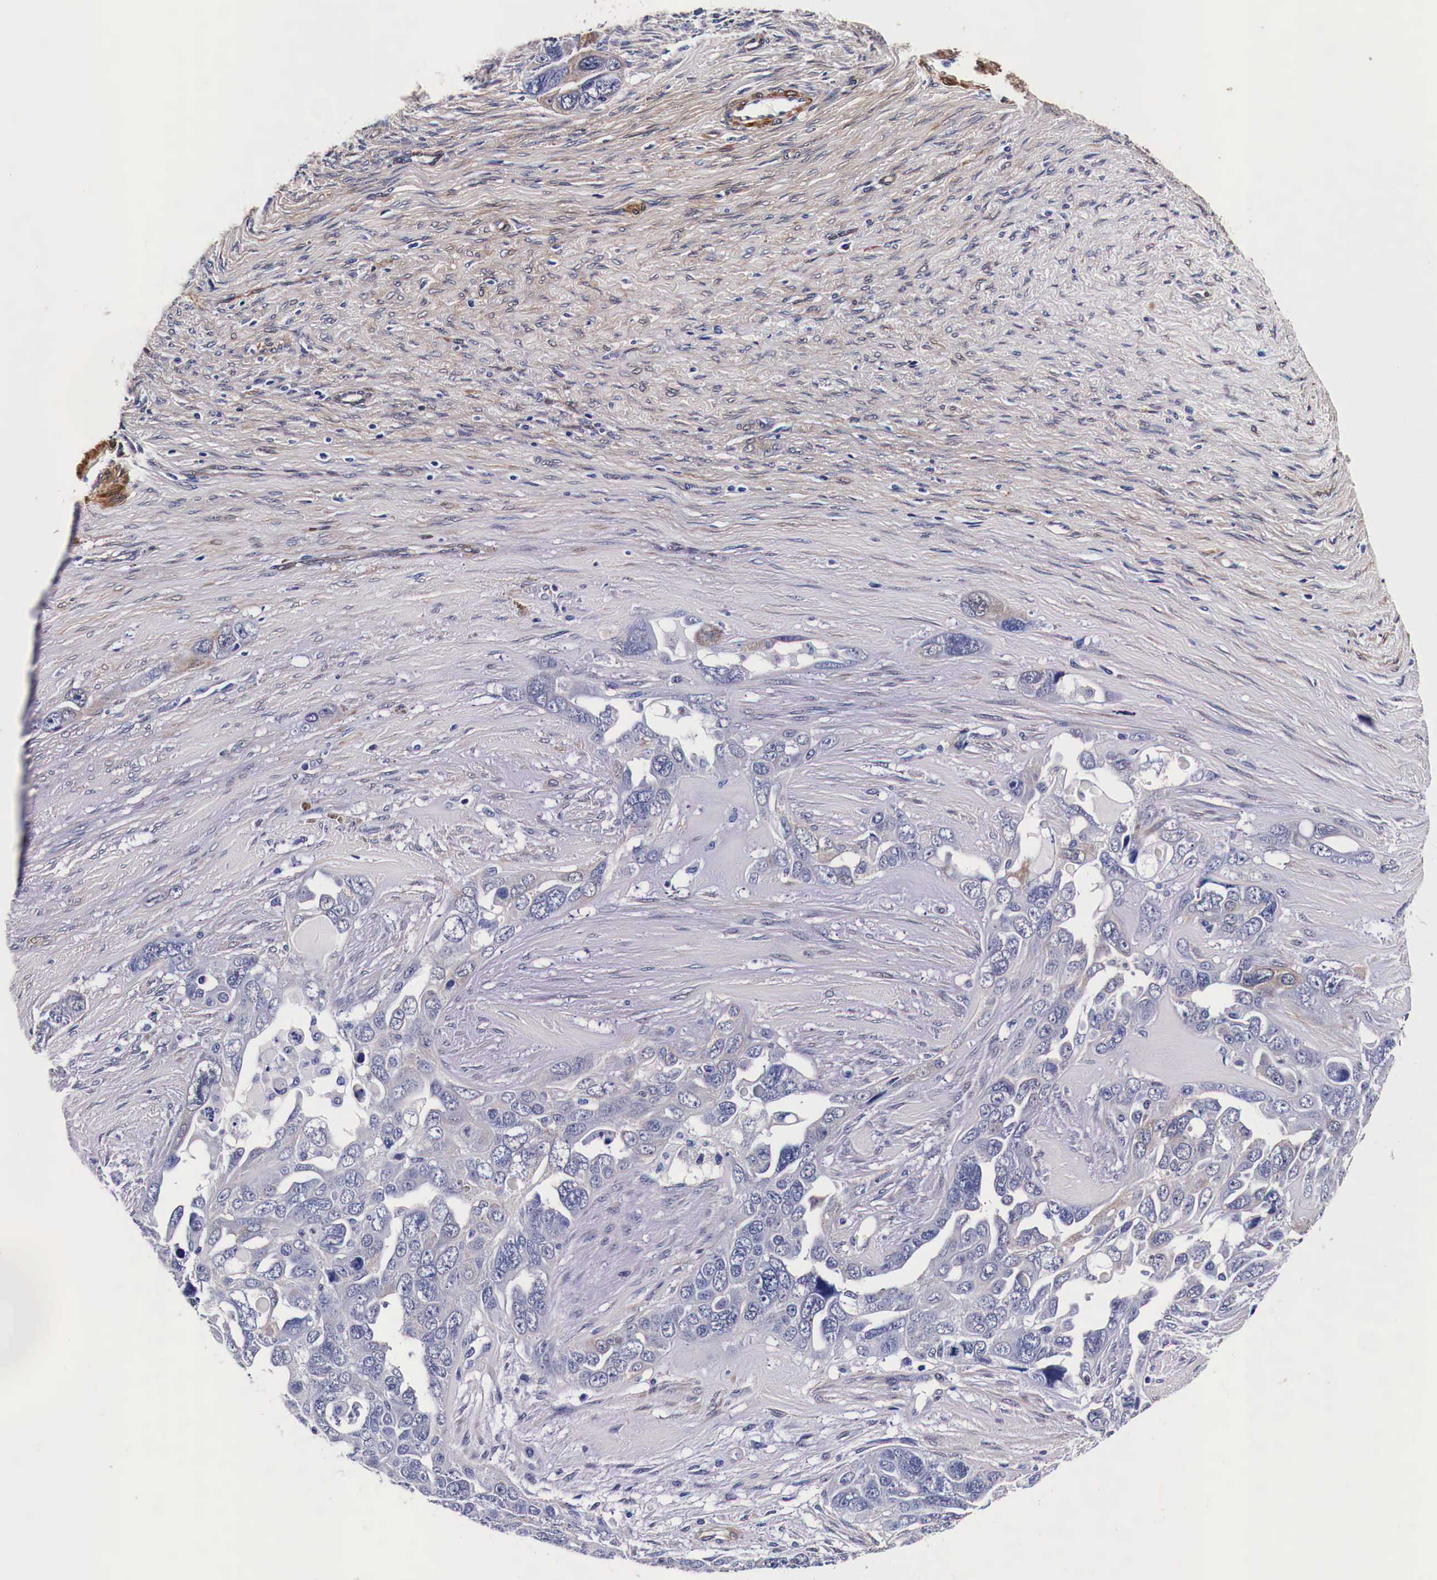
{"staining": {"intensity": "negative", "quantity": "none", "location": "none"}, "tissue": "ovarian cancer", "cell_type": "Tumor cells", "image_type": "cancer", "snomed": [{"axis": "morphology", "description": "Cystadenocarcinoma, serous, NOS"}, {"axis": "topography", "description": "Ovary"}], "caption": "The histopathology image demonstrates no staining of tumor cells in ovarian cancer (serous cystadenocarcinoma). The staining was performed using DAB (3,3'-diaminobenzidine) to visualize the protein expression in brown, while the nuclei were stained in blue with hematoxylin (Magnification: 20x).", "gene": "HSPB1", "patient": {"sex": "female", "age": 63}}